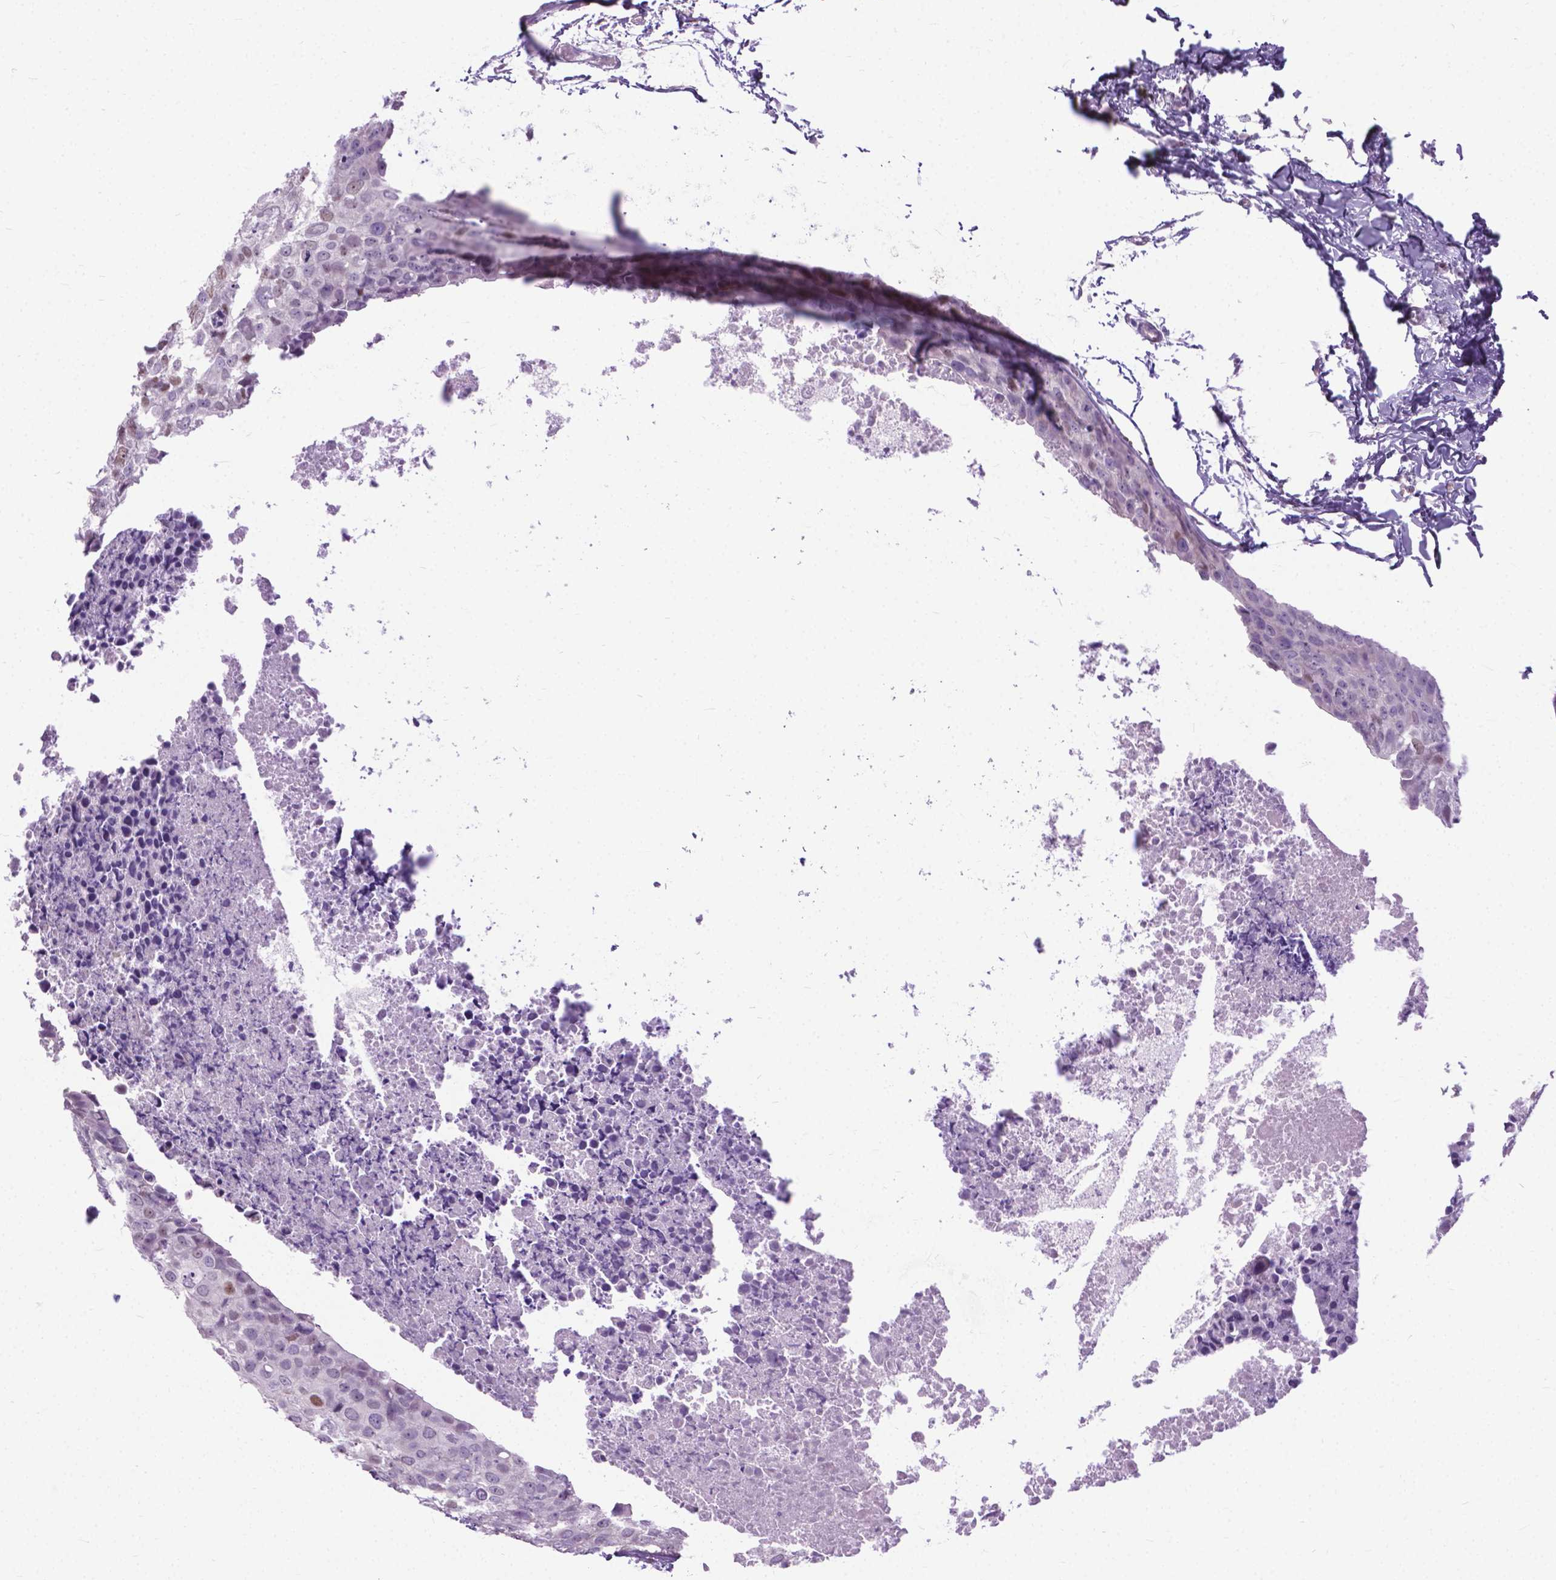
{"staining": {"intensity": "moderate", "quantity": "<25%", "location": "nuclear"}, "tissue": "breast cancer", "cell_type": "Tumor cells", "image_type": "cancer", "snomed": [{"axis": "morphology", "description": "Duct carcinoma"}, {"axis": "topography", "description": "Breast"}], "caption": "Protein staining of breast infiltrating ductal carcinoma tissue reveals moderate nuclear expression in about <25% of tumor cells. (Stains: DAB (3,3'-diaminobenzidine) in brown, nuclei in blue, Microscopy: brightfield microscopy at high magnification).", "gene": "APCDD1L", "patient": {"sex": "female", "age": 38}}